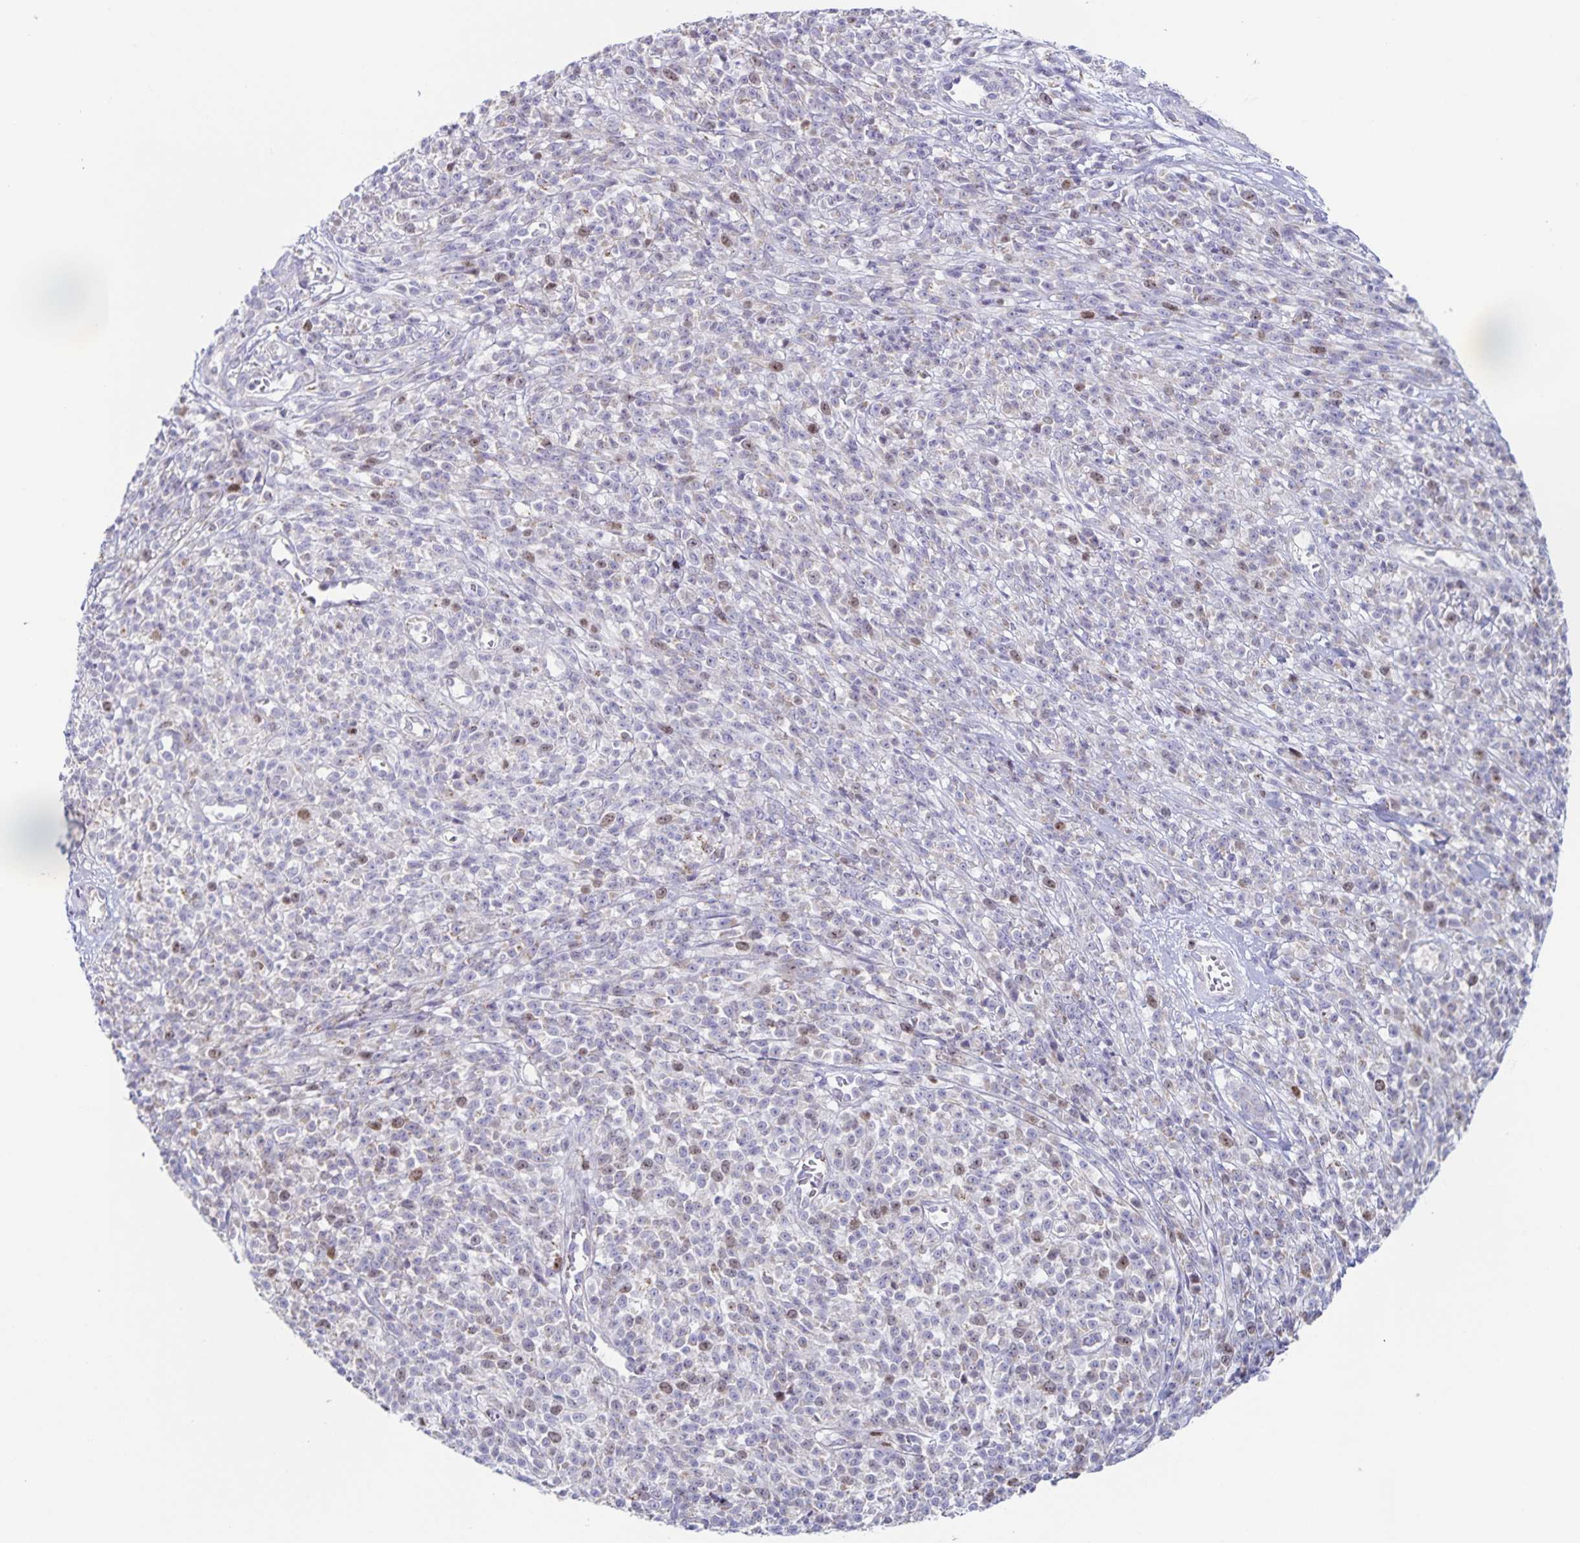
{"staining": {"intensity": "weak", "quantity": "<25%", "location": "nuclear"}, "tissue": "melanoma", "cell_type": "Tumor cells", "image_type": "cancer", "snomed": [{"axis": "morphology", "description": "Malignant melanoma, NOS"}, {"axis": "topography", "description": "Skin"}, {"axis": "topography", "description": "Skin of trunk"}], "caption": "Micrograph shows no significant protein expression in tumor cells of malignant melanoma.", "gene": "CENPH", "patient": {"sex": "male", "age": 74}}